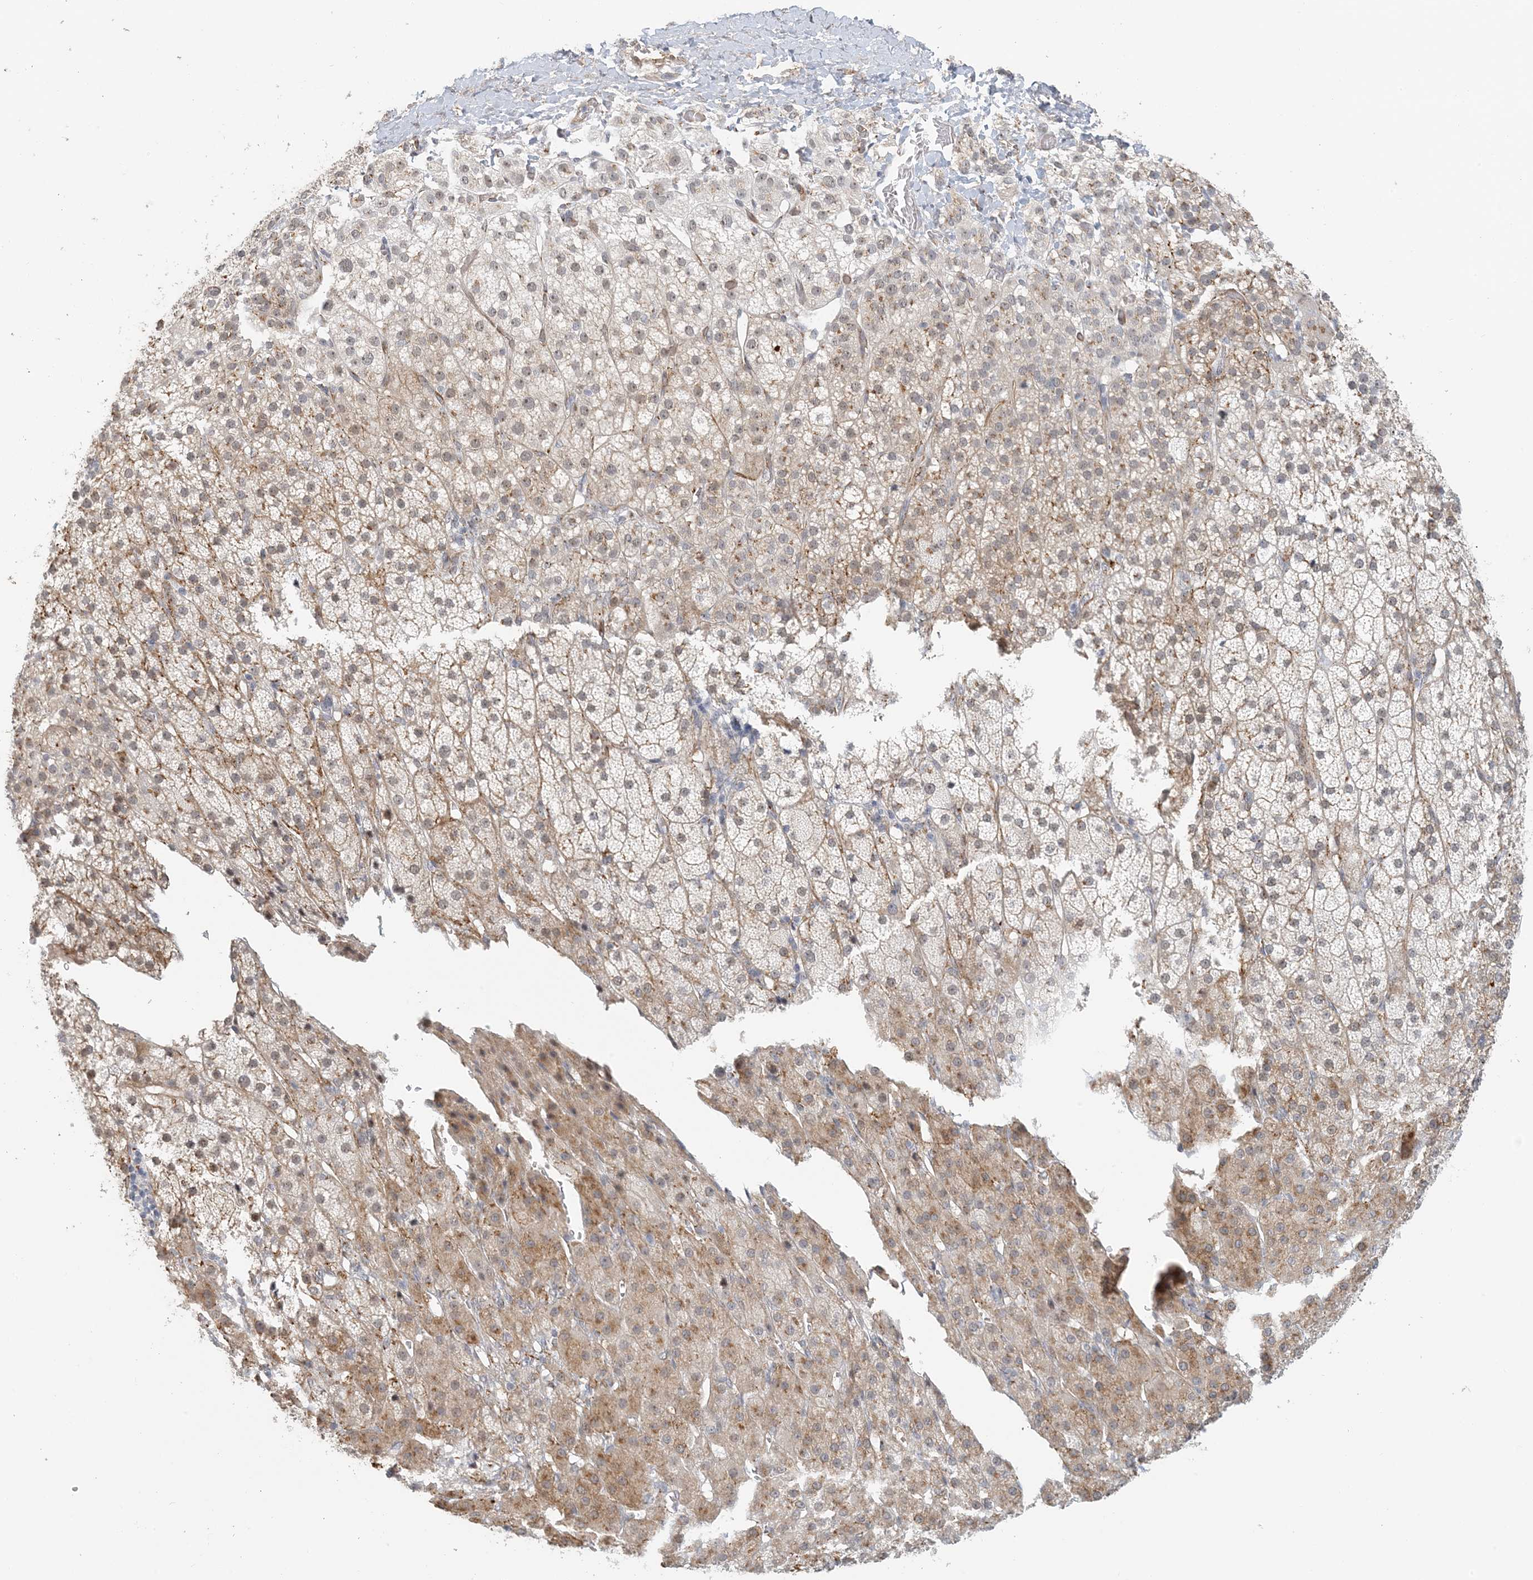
{"staining": {"intensity": "moderate", "quantity": "25%-75%", "location": "cytoplasmic/membranous"}, "tissue": "adrenal gland", "cell_type": "Glandular cells", "image_type": "normal", "snomed": [{"axis": "morphology", "description": "Normal tissue, NOS"}, {"axis": "topography", "description": "Adrenal gland"}], "caption": "This photomicrograph displays IHC staining of benign human adrenal gland, with medium moderate cytoplasmic/membranous positivity in approximately 25%-75% of glandular cells.", "gene": "ZCCHC4", "patient": {"sex": "female", "age": 57}}